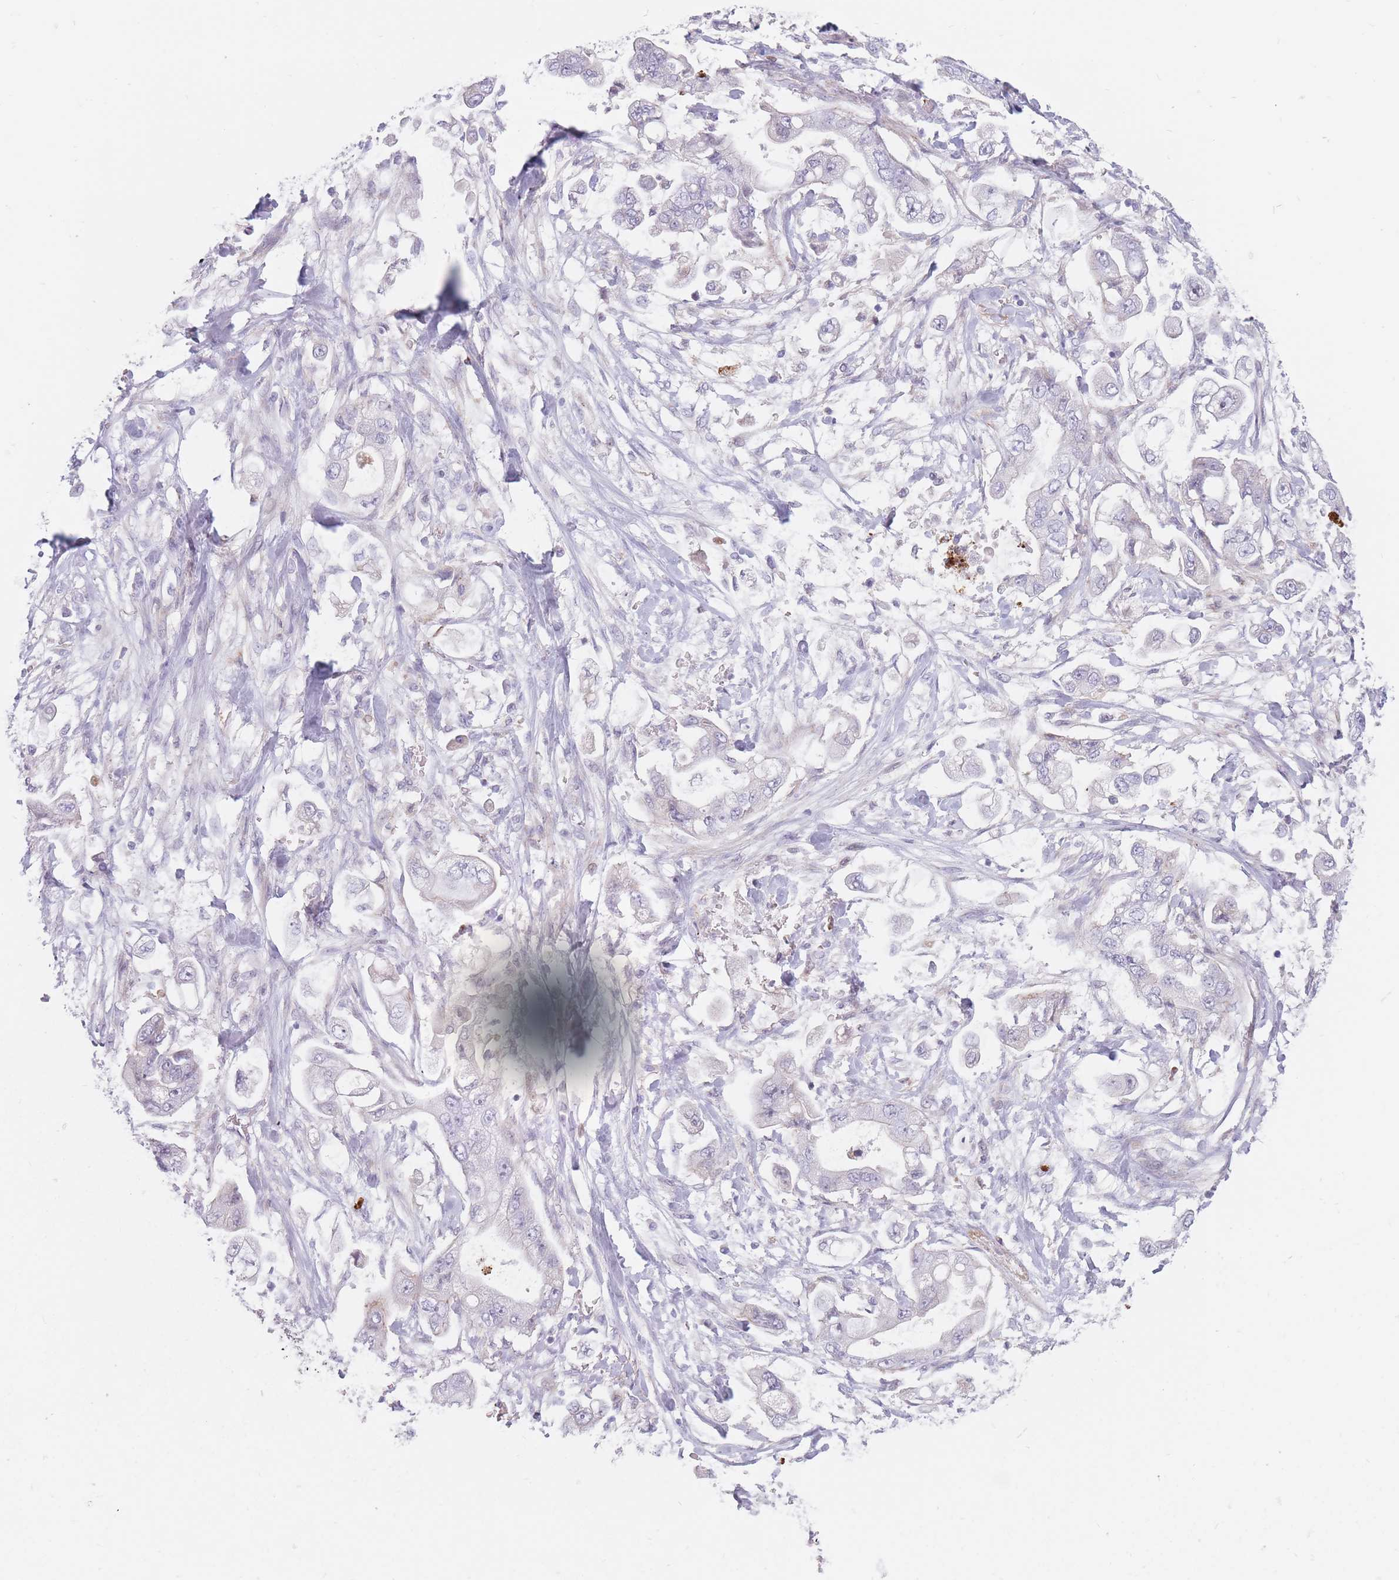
{"staining": {"intensity": "negative", "quantity": "none", "location": "none"}, "tissue": "stomach cancer", "cell_type": "Tumor cells", "image_type": "cancer", "snomed": [{"axis": "morphology", "description": "Adenocarcinoma, NOS"}, {"axis": "topography", "description": "Stomach"}], "caption": "Immunohistochemistry of adenocarcinoma (stomach) demonstrates no positivity in tumor cells.", "gene": "PTGDR", "patient": {"sex": "male", "age": 62}}